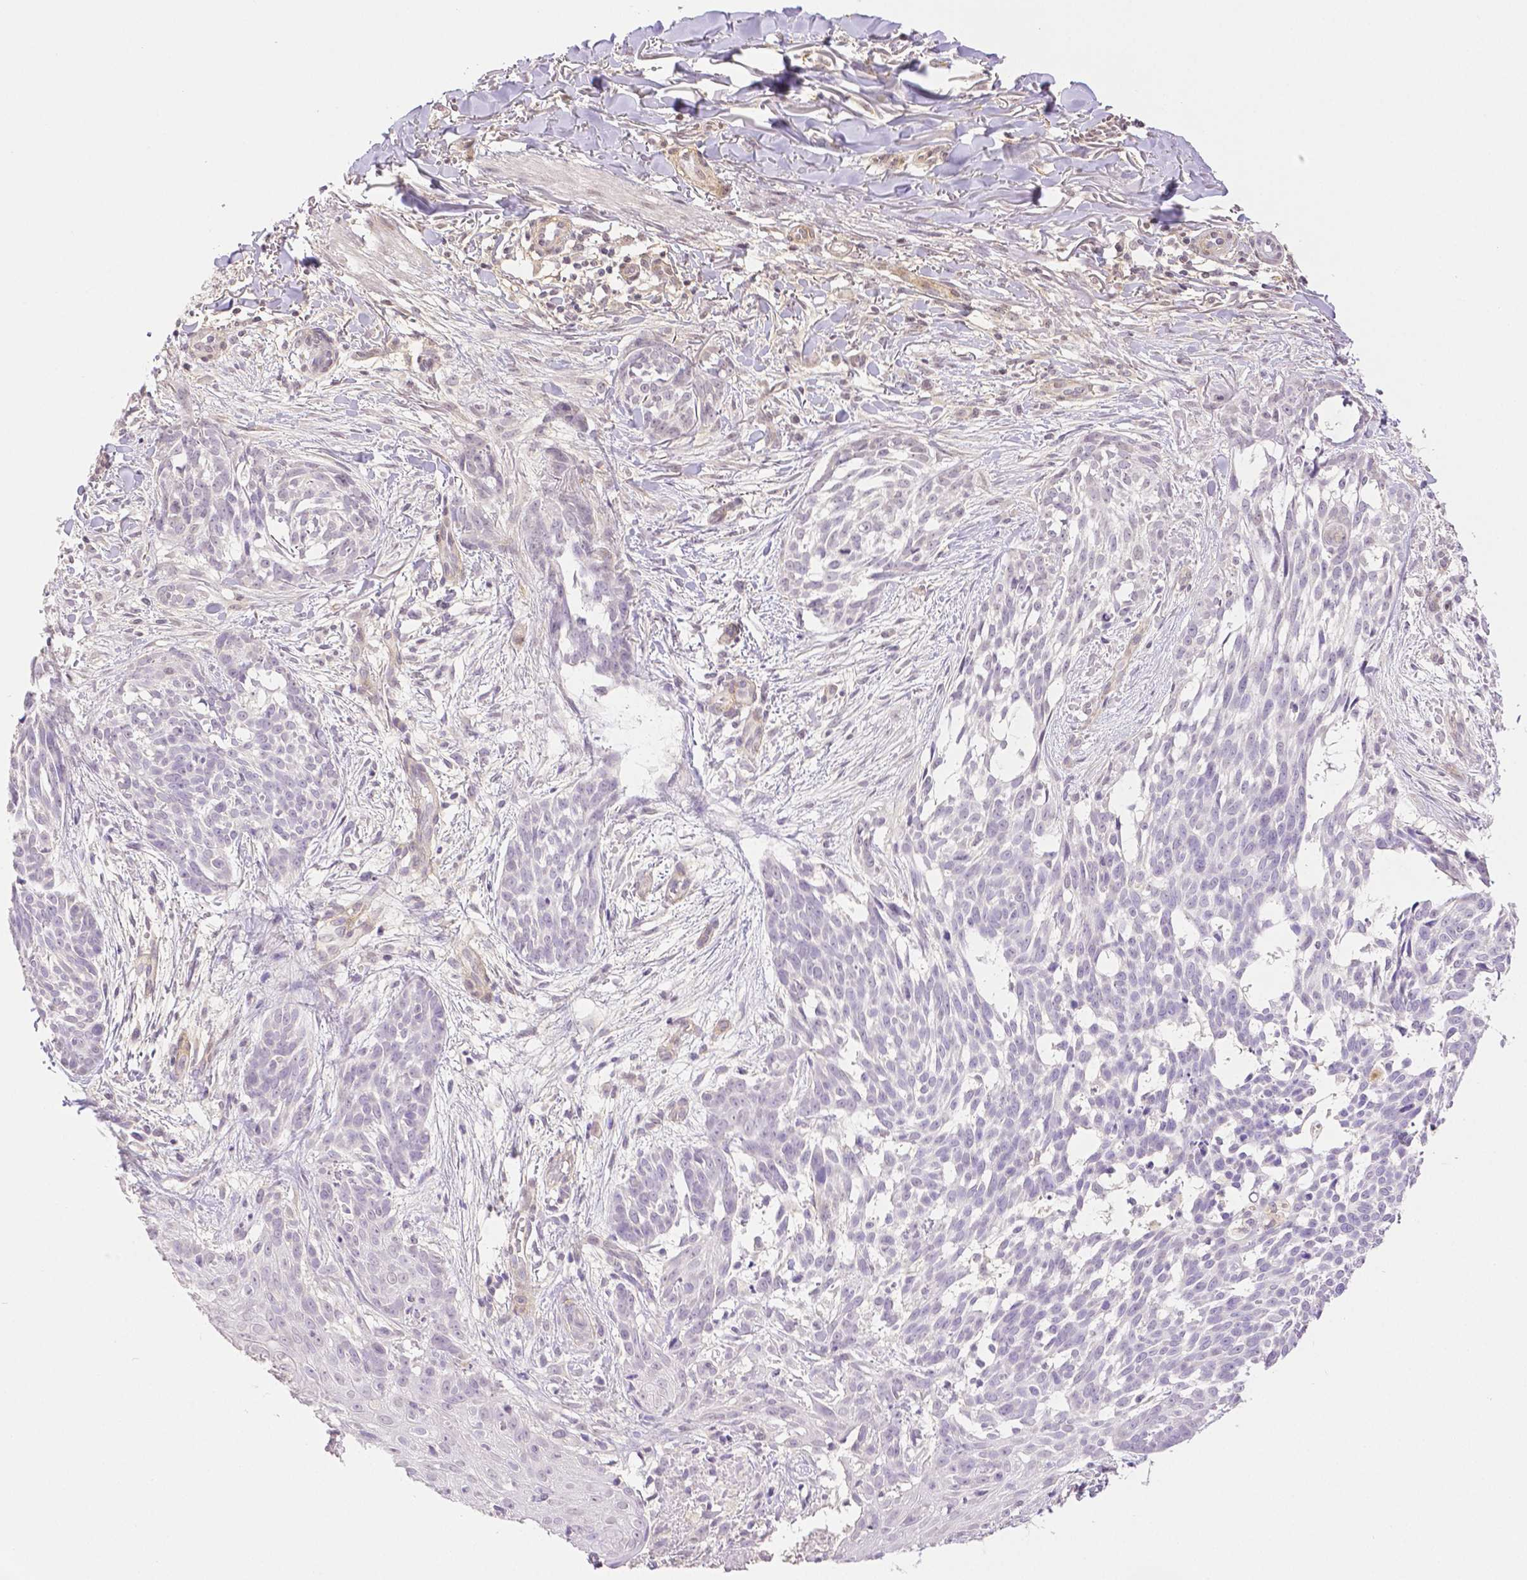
{"staining": {"intensity": "negative", "quantity": "none", "location": "none"}, "tissue": "skin cancer", "cell_type": "Tumor cells", "image_type": "cancer", "snomed": [{"axis": "morphology", "description": "Basal cell carcinoma"}, {"axis": "topography", "description": "Skin"}], "caption": "Micrograph shows no protein staining in tumor cells of skin cancer tissue. Nuclei are stained in blue.", "gene": "THY1", "patient": {"sex": "male", "age": 88}}